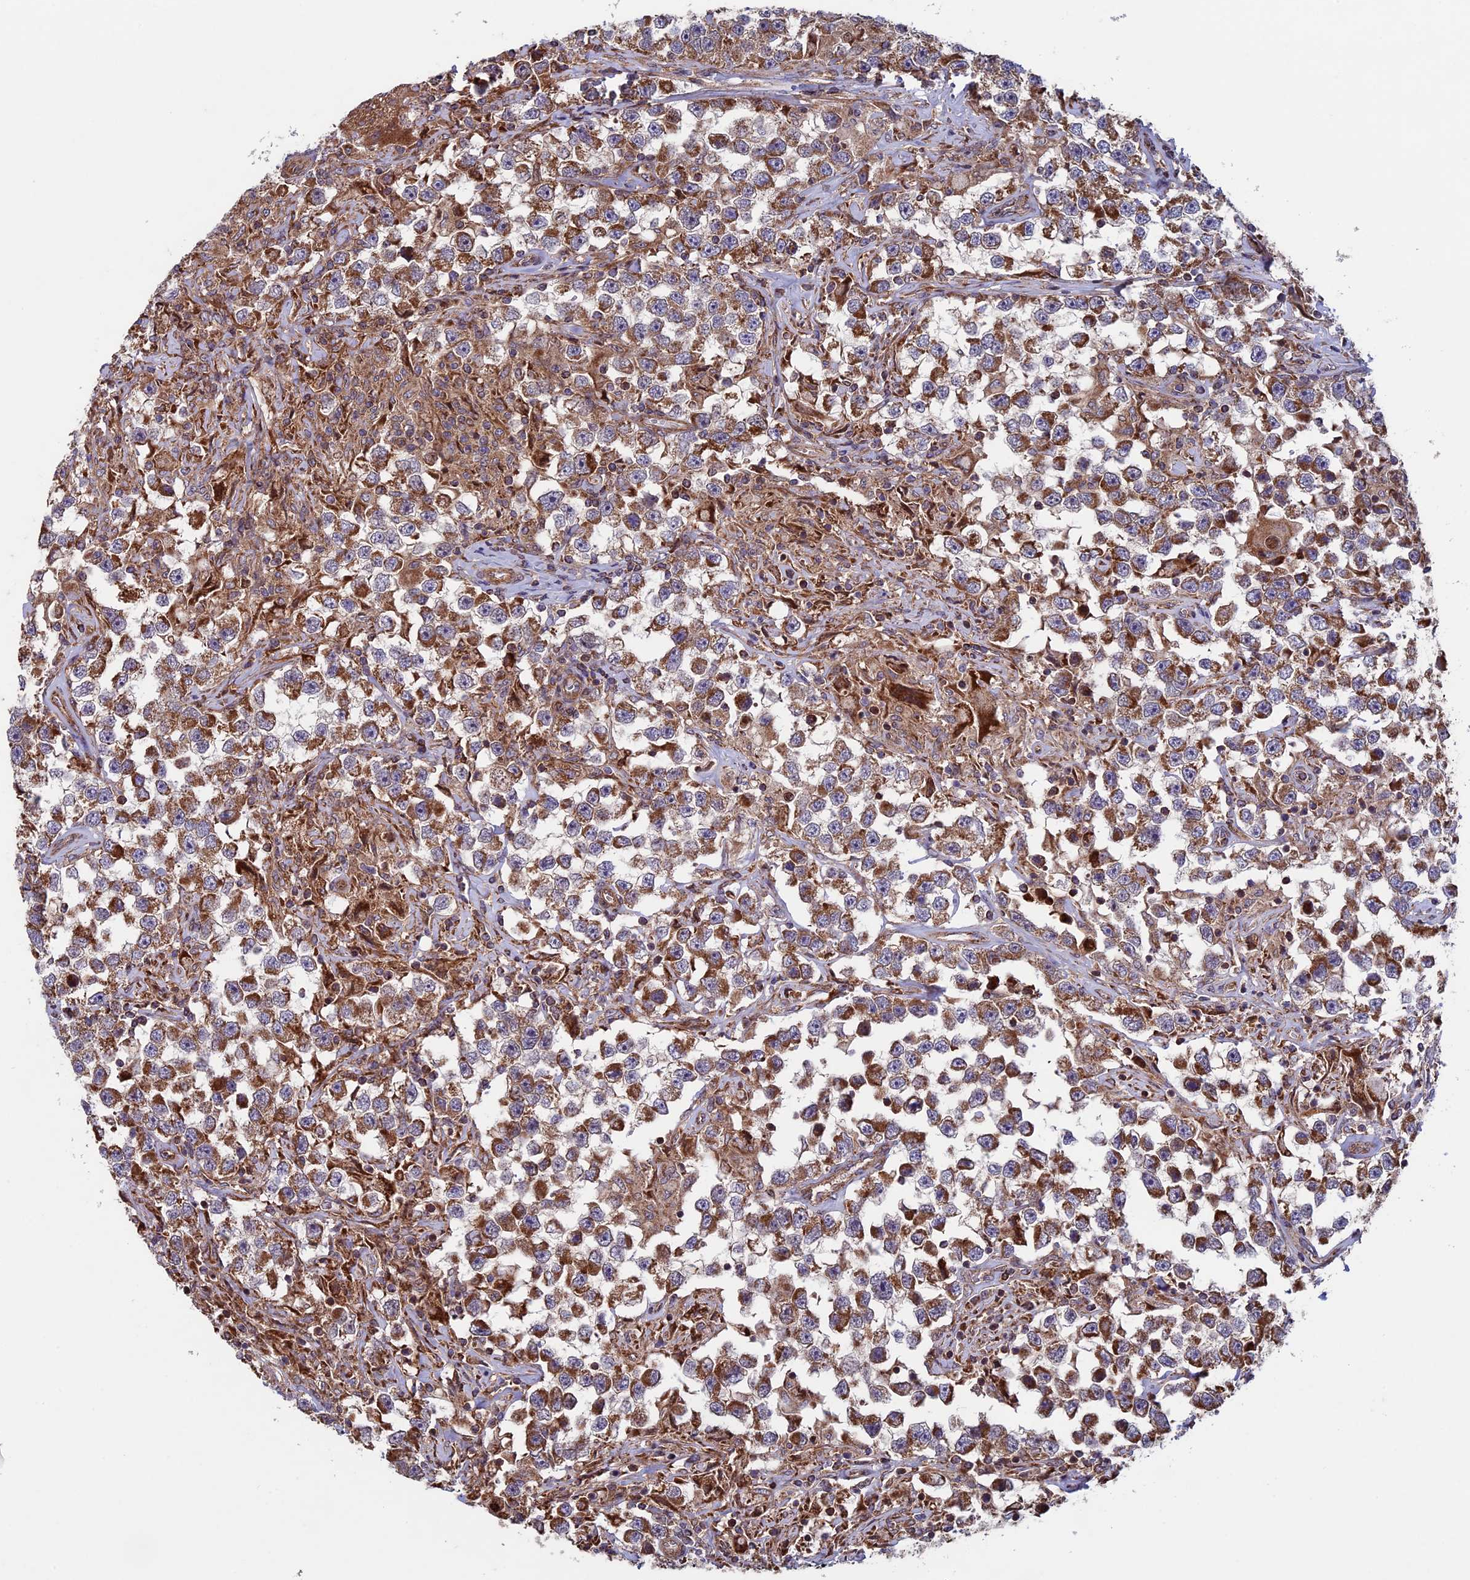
{"staining": {"intensity": "moderate", "quantity": ">75%", "location": "cytoplasmic/membranous"}, "tissue": "testis cancer", "cell_type": "Tumor cells", "image_type": "cancer", "snomed": [{"axis": "morphology", "description": "Seminoma, NOS"}, {"axis": "topography", "description": "Testis"}], "caption": "Tumor cells demonstrate moderate cytoplasmic/membranous staining in about >75% of cells in testis cancer (seminoma).", "gene": "CCDC8", "patient": {"sex": "male", "age": 46}}